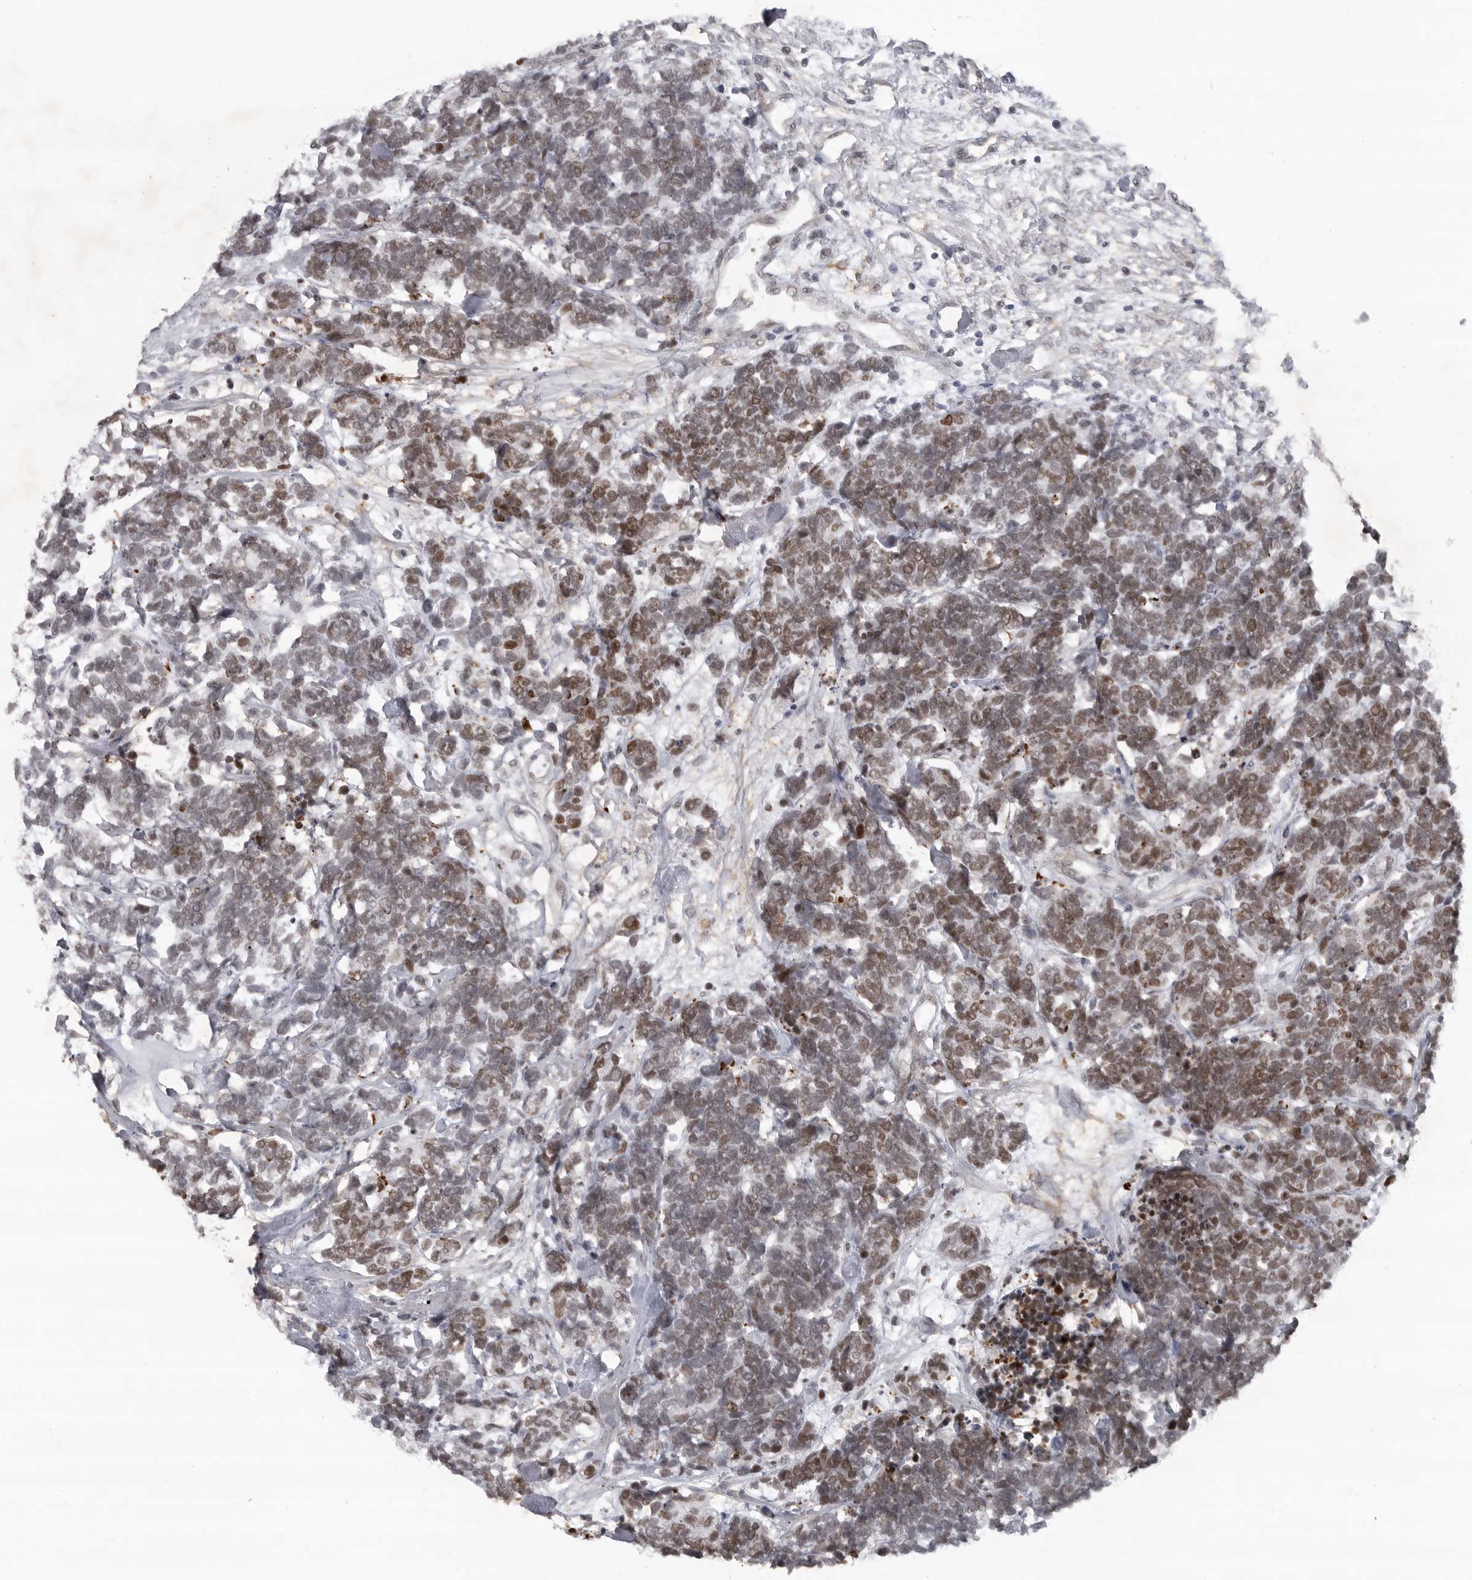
{"staining": {"intensity": "moderate", "quantity": ">75%", "location": "nuclear"}, "tissue": "carcinoid", "cell_type": "Tumor cells", "image_type": "cancer", "snomed": [{"axis": "morphology", "description": "Carcinoma, NOS"}, {"axis": "morphology", "description": "Carcinoid, malignant, NOS"}, {"axis": "topography", "description": "Urinary bladder"}], "caption": "The histopathology image displays a brown stain indicating the presence of a protein in the nuclear of tumor cells in carcinoma.", "gene": "HMGN3", "patient": {"sex": "male", "age": 57}}